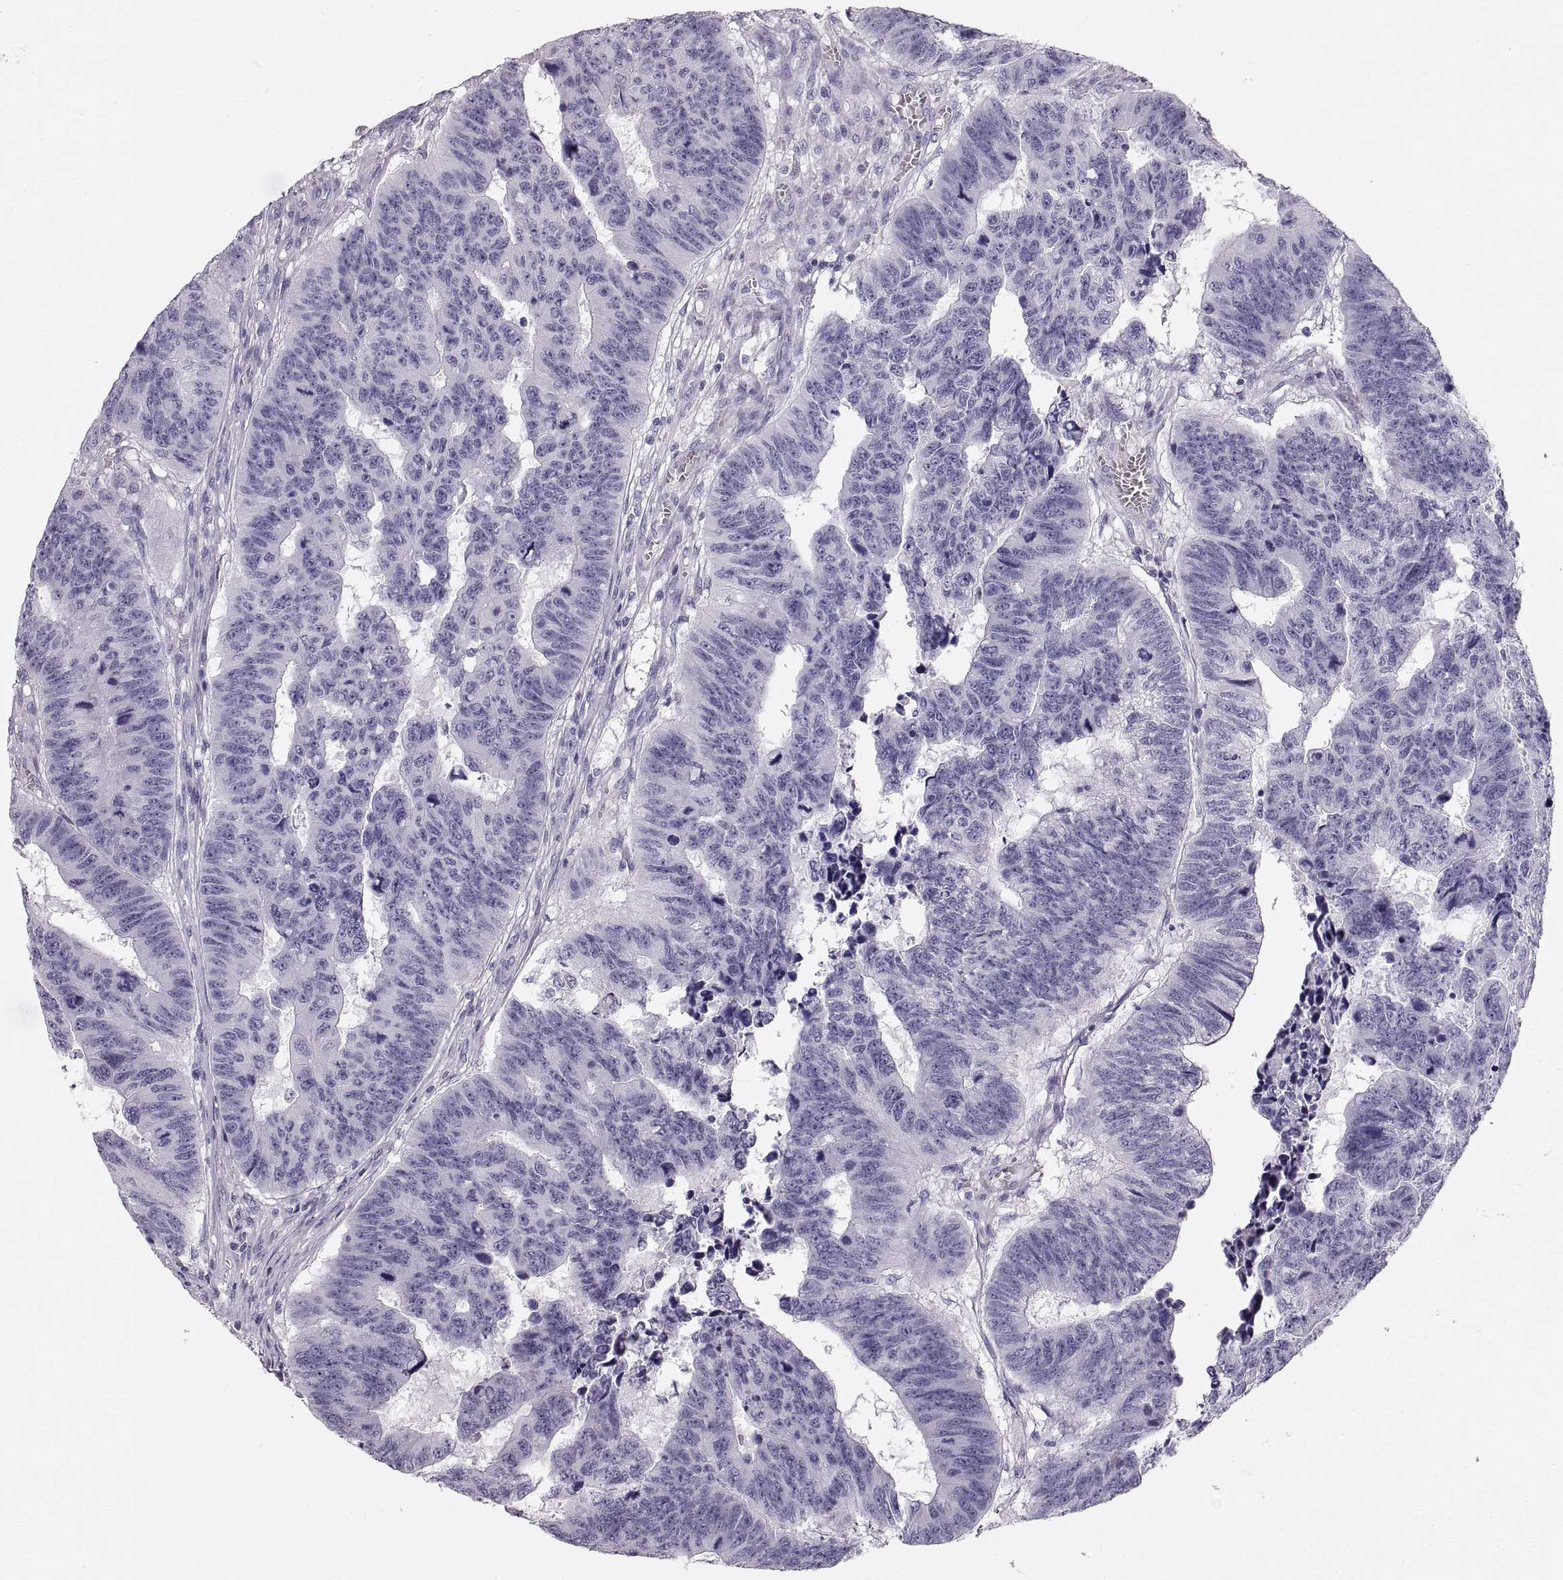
{"staining": {"intensity": "negative", "quantity": "none", "location": "none"}, "tissue": "colorectal cancer", "cell_type": "Tumor cells", "image_type": "cancer", "snomed": [{"axis": "morphology", "description": "Adenocarcinoma, NOS"}, {"axis": "topography", "description": "Appendix"}, {"axis": "topography", "description": "Colon"}, {"axis": "topography", "description": "Cecum"}, {"axis": "topography", "description": "Colon asc"}], "caption": "Human colorectal cancer (adenocarcinoma) stained for a protein using immunohistochemistry (IHC) shows no staining in tumor cells.", "gene": "CRYAA", "patient": {"sex": "female", "age": 85}}